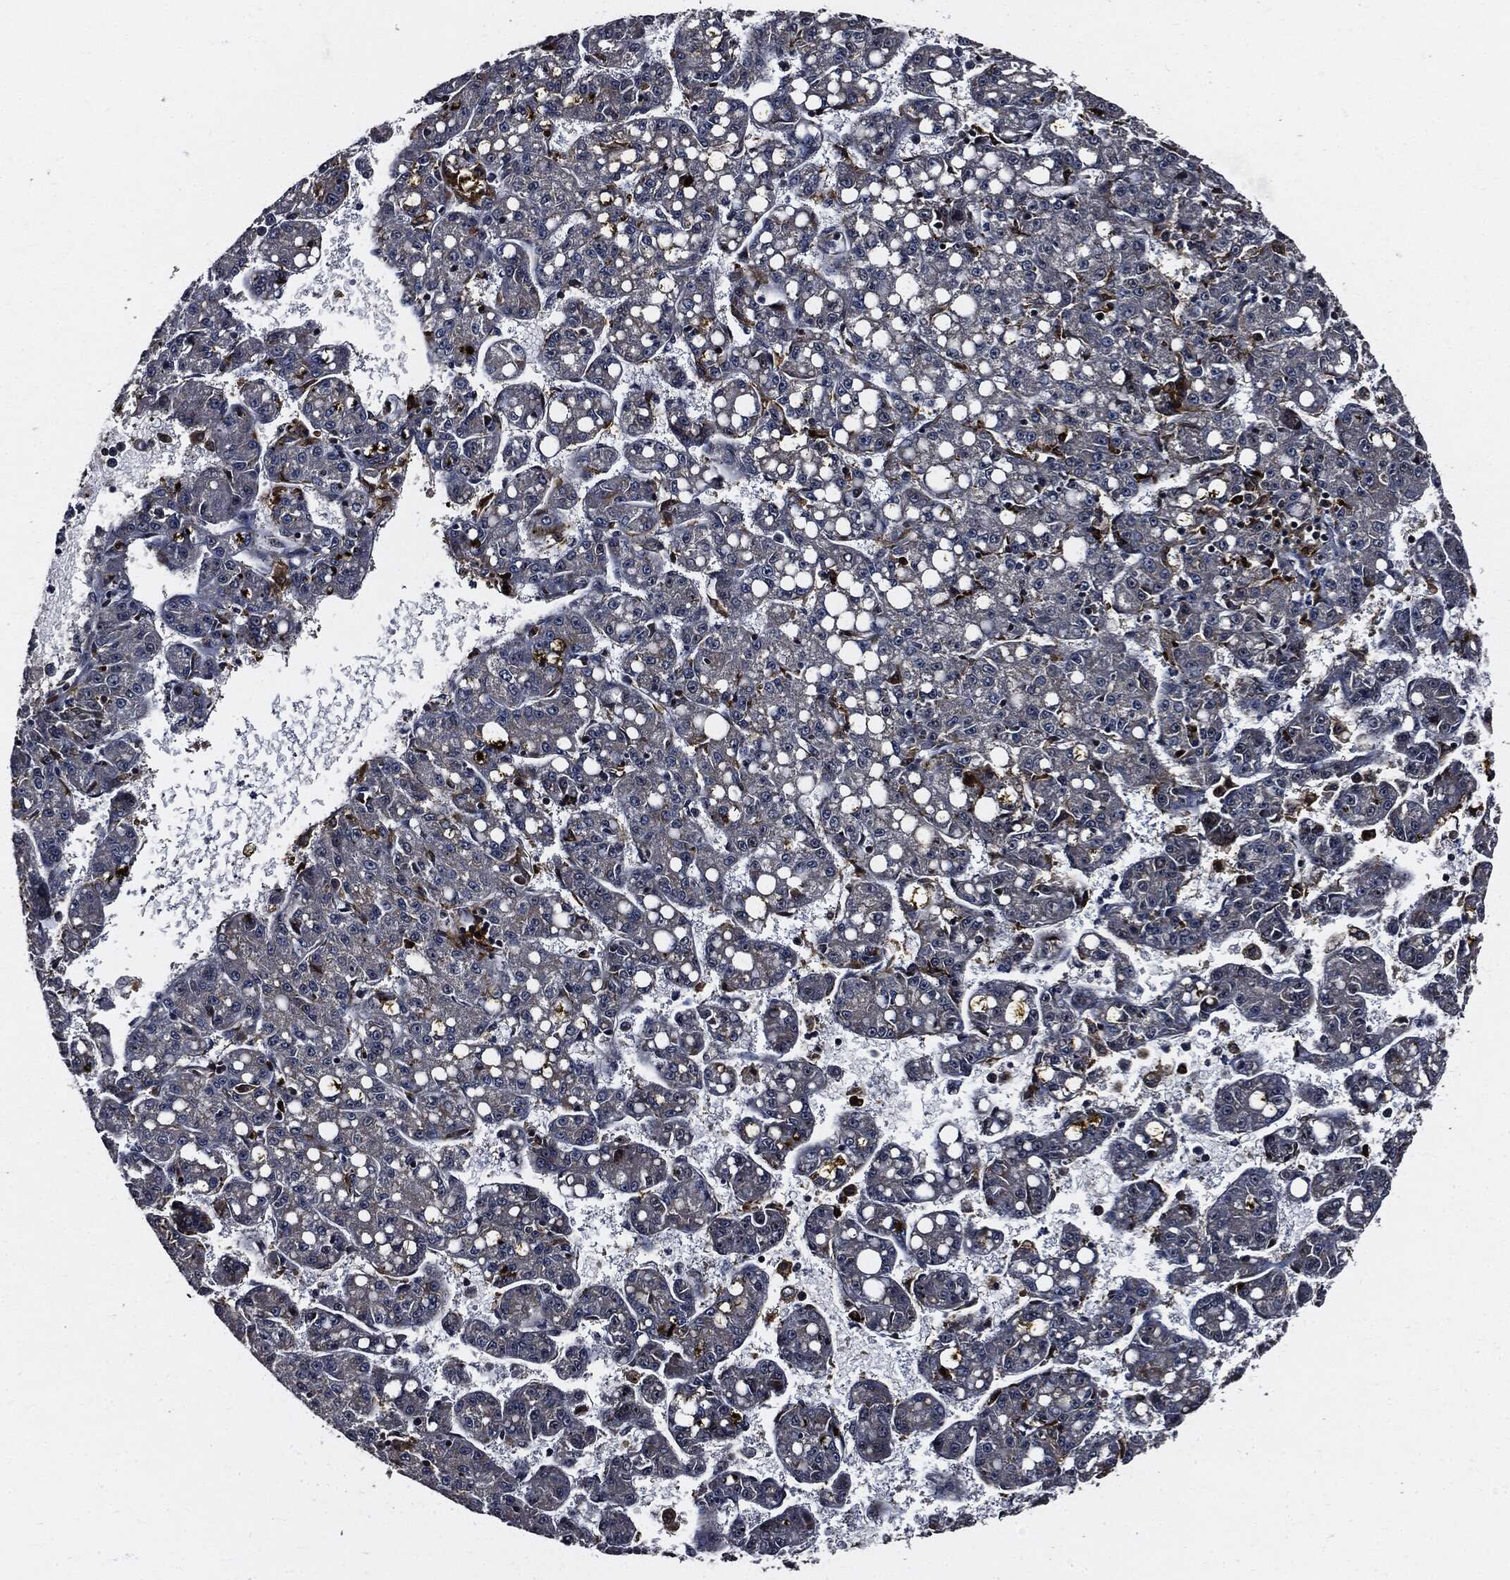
{"staining": {"intensity": "negative", "quantity": "none", "location": "none"}, "tissue": "liver cancer", "cell_type": "Tumor cells", "image_type": "cancer", "snomed": [{"axis": "morphology", "description": "Carcinoma, Hepatocellular, NOS"}, {"axis": "topography", "description": "Liver"}], "caption": "IHC photomicrograph of neoplastic tissue: human hepatocellular carcinoma (liver) stained with DAB (3,3'-diaminobenzidine) reveals no significant protein staining in tumor cells. (DAB immunohistochemistry visualized using brightfield microscopy, high magnification).", "gene": "SUGT1", "patient": {"sex": "female", "age": 65}}